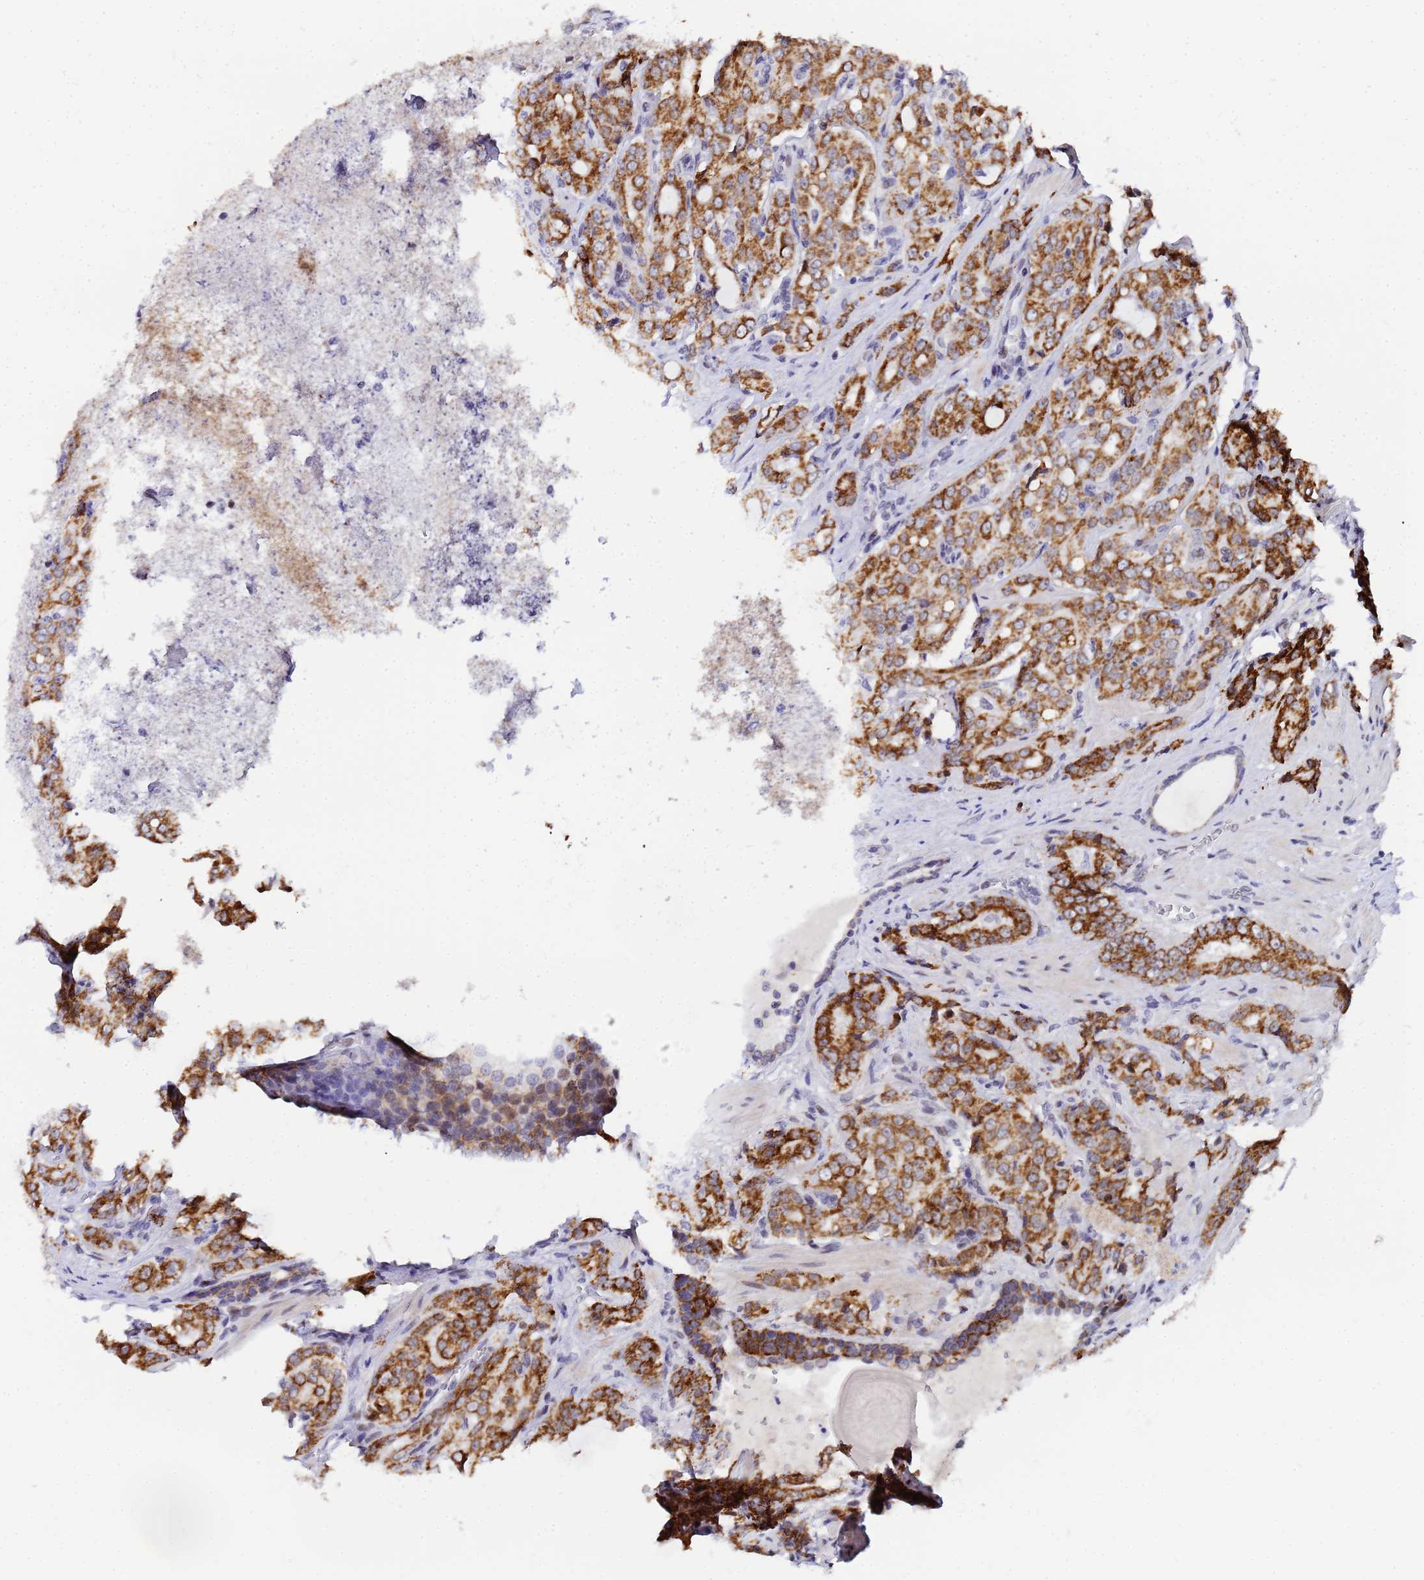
{"staining": {"intensity": "strong", "quantity": ">75%", "location": "cytoplasmic/membranous"}, "tissue": "prostate cancer", "cell_type": "Tumor cells", "image_type": "cancer", "snomed": [{"axis": "morphology", "description": "Adenocarcinoma, High grade"}, {"axis": "topography", "description": "Prostate"}], "caption": "Prostate cancer (high-grade adenocarcinoma) stained for a protein exhibits strong cytoplasmic/membranous positivity in tumor cells.", "gene": "CKMT1A", "patient": {"sex": "male", "age": 68}}